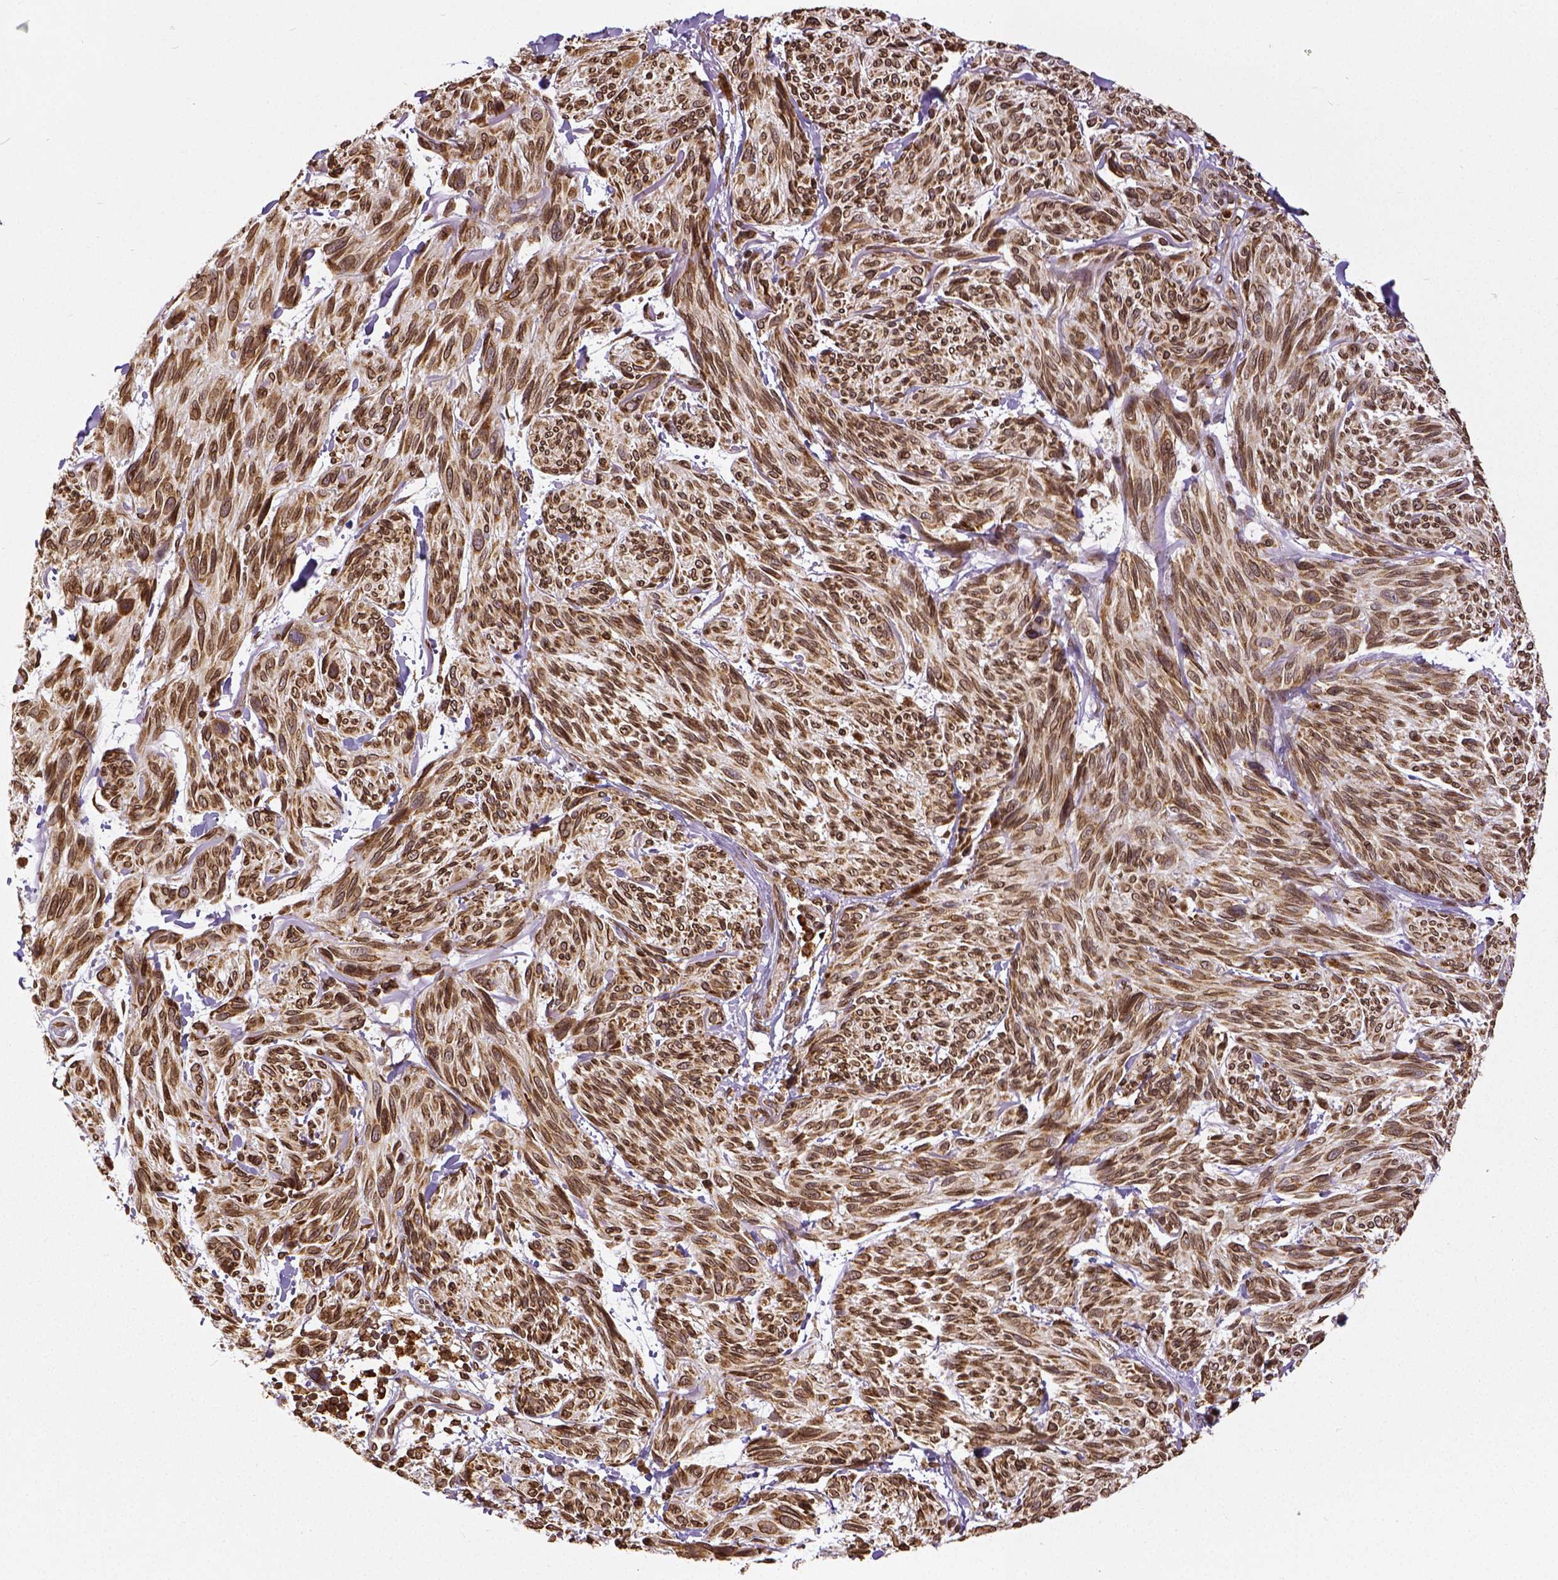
{"staining": {"intensity": "strong", "quantity": ">75%", "location": "cytoplasmic/membranous,nuclear"}, "tissue": "melanoma", "cell_type": "Tumor cells", "image_type": "cancer", "snomed": [{"axis": "morphology", "description": "Malignant melanoma, NOS"}, {"axis": "topography", "description": "Skin"}], "caption": "Brown immunohistochemical staining in melanoma demonstrates strong cytoplasmic/membranous and nuclear expression in about >75% of tumor cells.", "gene": "MTDH", "patient": {"sex": "male", "age": 79}}